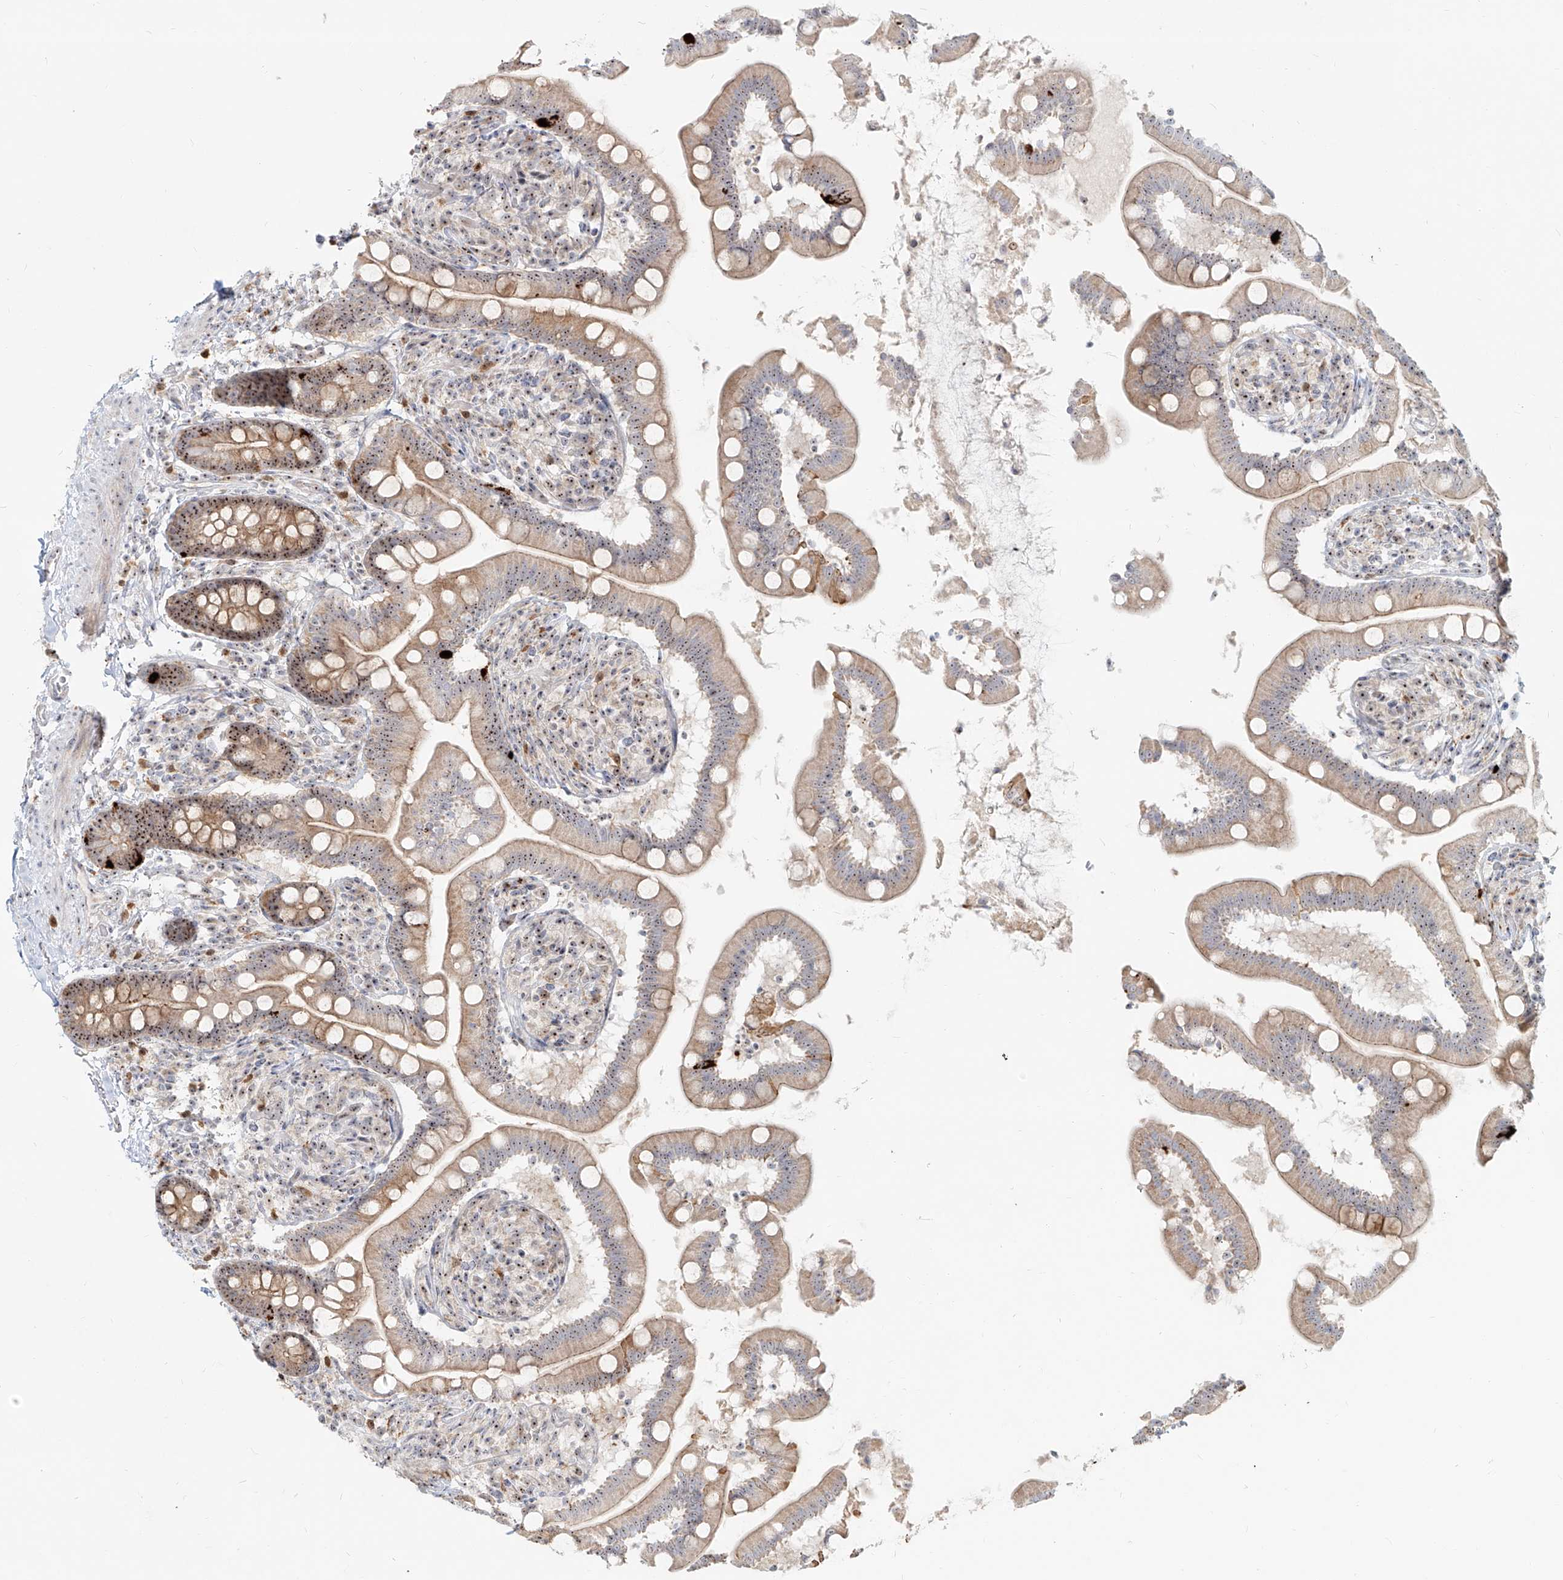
{"staining": {"intensity": "moderate", "quantity": ">75%", "location": "cytoplasmic/membranous,nuclear"}, "tissue": "small intestine", "cell_type": "Glandular cells", "image_type": "normal", "snomed": [{"axis": "morphology", "description": "Normal tissue, NOS"}, {"axis": "topography", "description": "Small intestine"}], "caption": "Brown immunohistochemical staining in benign human small intestine exhibits moderate cytoplasmic/membranous,nuclear staining in about >75% of glandular cells. (Brightfield microscopy of DAB IHC at high magnification).", "gene": "BYSL", "patient": {"sex": "female", "age": 64}}